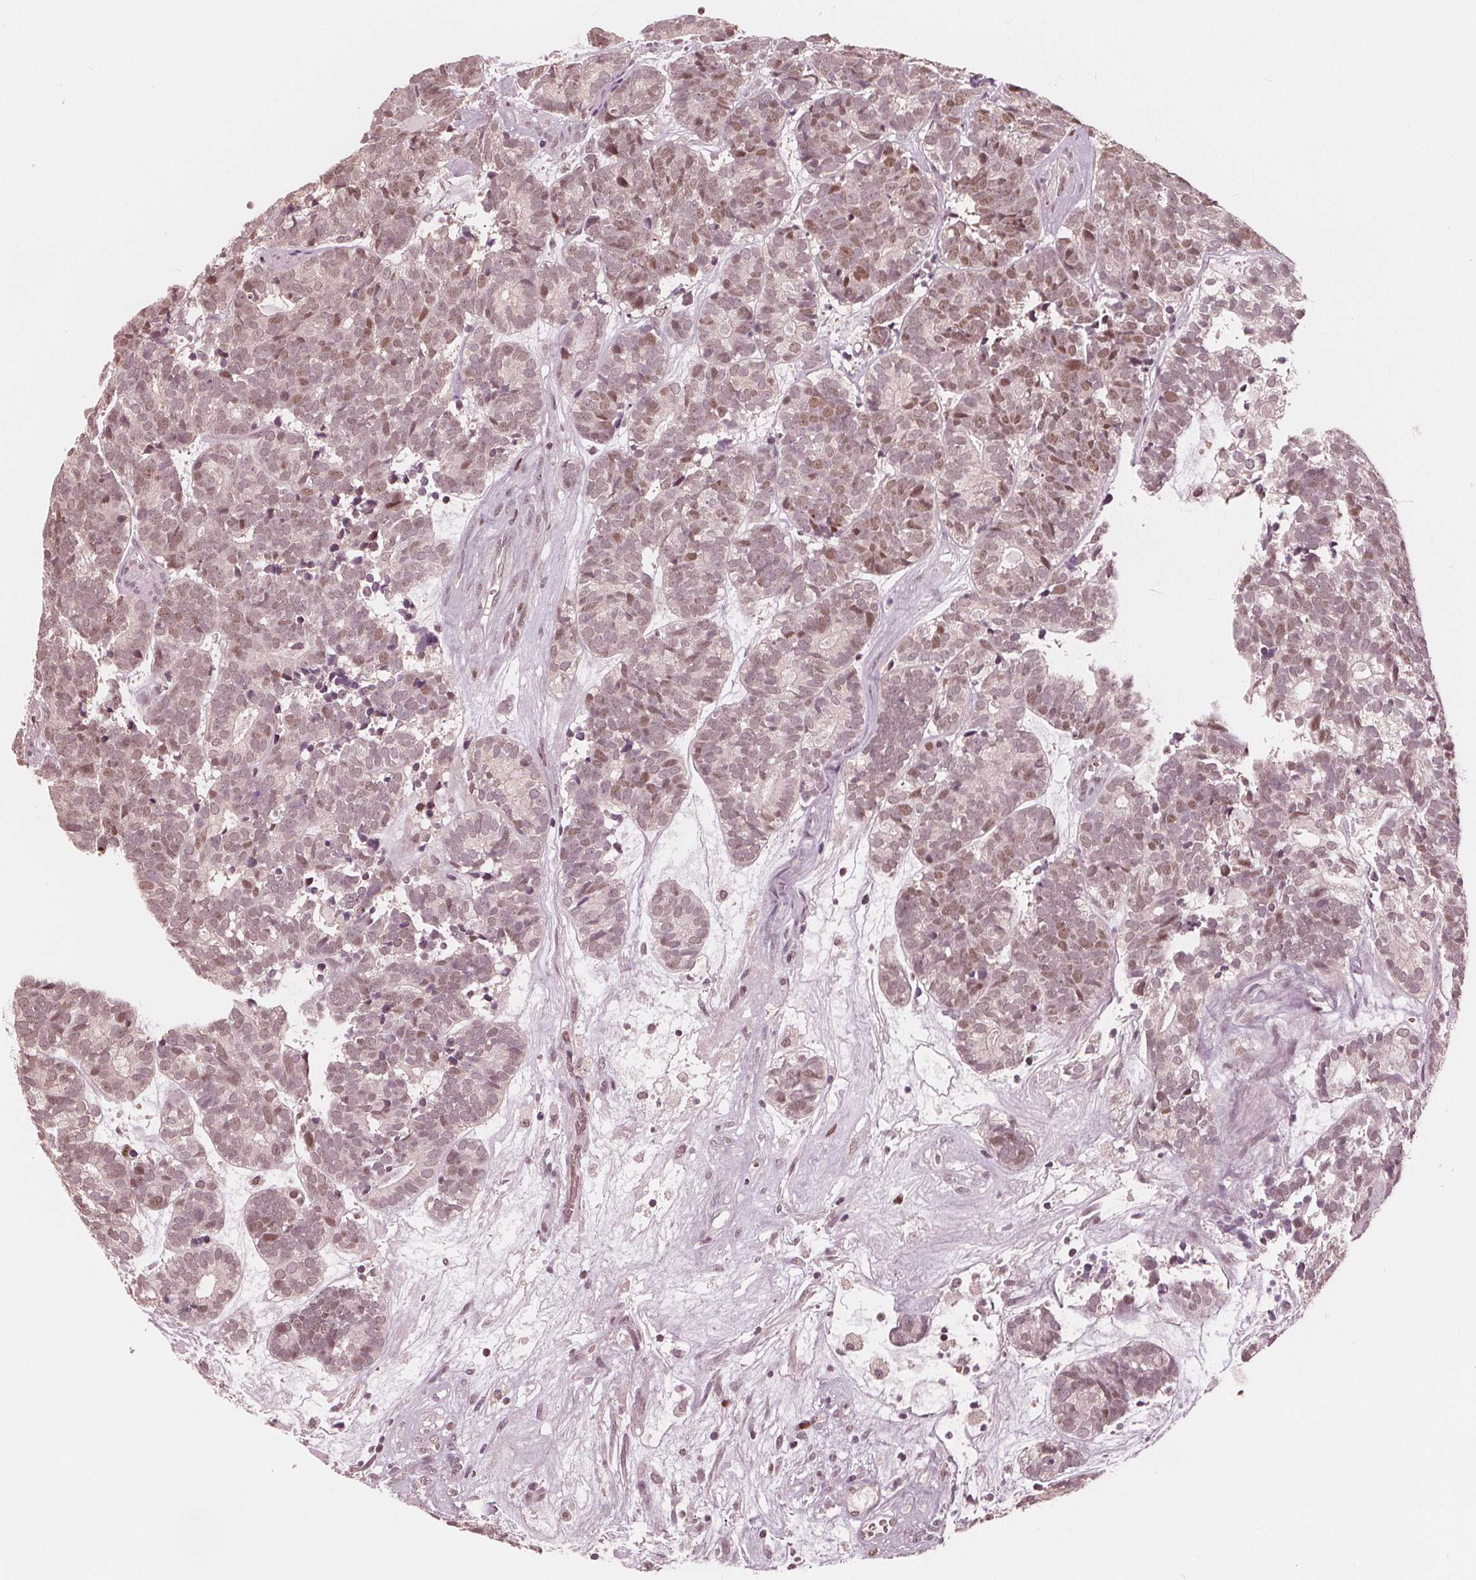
{"staining": {"intensity": "weak", "quantity": ">75%", "location": "nuclear"}, "tissue": "head and neck cancer", "cell_type": "Tumor cells", "image_type": "cancer", "snomed": [{"axis": "morphology", "description": "Adenocarcinoma, NOS"}, {"axis": "topography", "description": "Head-Neck"}], "caption": "Human head and neck cancer (adenocarcinoma) stained with a brown dye shows weak nuclear positive staining in approximately >75% of tumor cells.", "gene": "HIRIP3", "patient": {"sex": "female", "age": 81}}